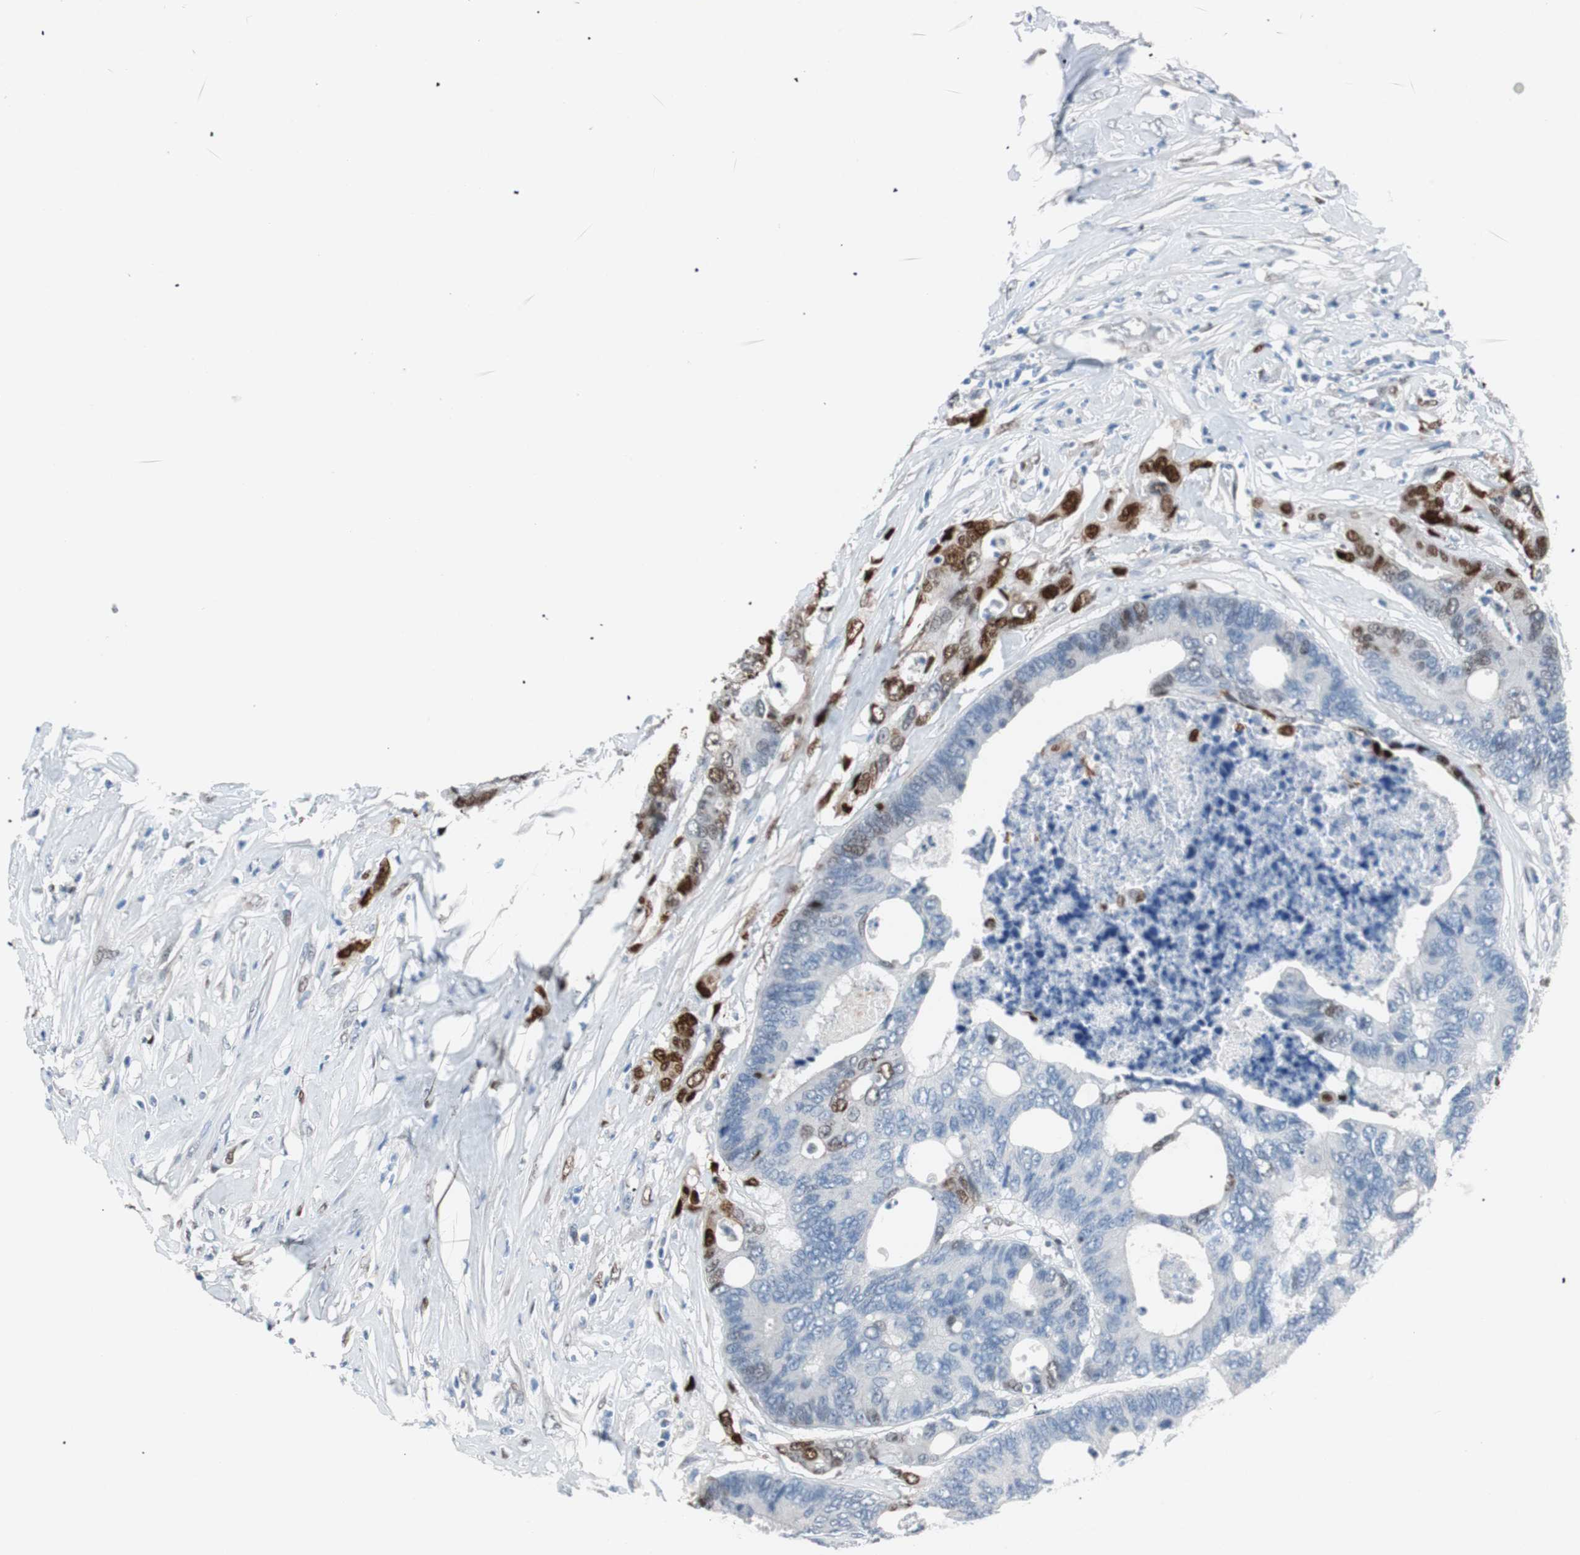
{"staining": {"intensity": "weak", "quantity": "<25%", "location": "nuclear"}, "tissue": "colorectal cancer", "cell_type": "Tumor cells", "image_type": "cancer", "snomed": [{"axis": "morphology", "description": "Adenocarcinoma, NOS"}, {"axis": "topography", "description": "Rectum"}], "caption": "The photomicrograph shows no significant positivity in tumor cells of colorectal cancer. (DAB (3,3'-diaminobenzidine) IHC with hematoxylin counter stain).", "gene": "FOSL1", "patient": {"sex": "male", "age": 55}}